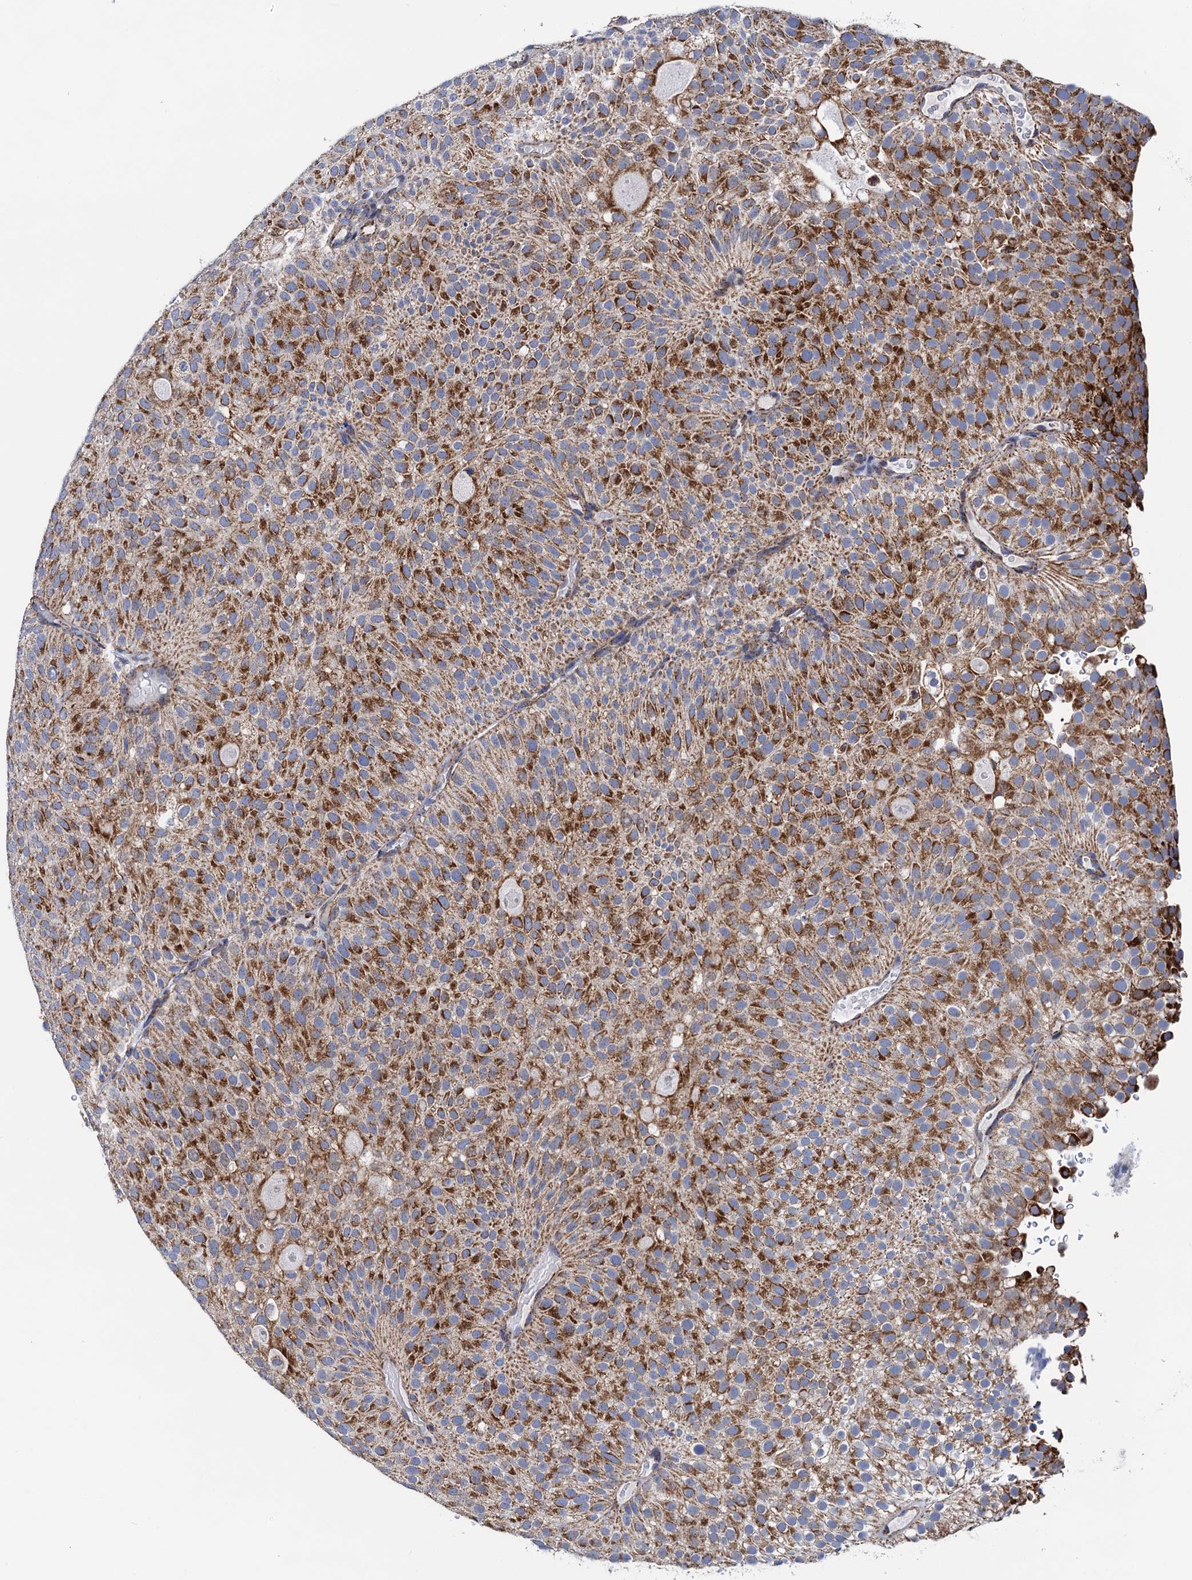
{"staining": {"intensity": "strong", "quantity": ">75%", "location": "cytoplasmic/membranous"}, "tissue": "urothelial cancer", "cell_type": "Tumor cells", "image_type": "cancer", "snomed": [{"axis": "morphology", "description": "Urothelial carcinoma, Low grade"}, {"axis": "topography", "description": "Urinary bladder"}], "caption": "The immunohistochemical stain labels strong cytoplasmic/membranous positivity in tumor cells of urothelial carcinoma (low-grade) tissue. (Stains: DAB (3,3'-diaminobenzidine) in brown, nuclei in blue, Microscopy: brightfield microscopy at high magnification).", "gene": "PTCD3", "patient": {"sex": "male", "age": 78}}